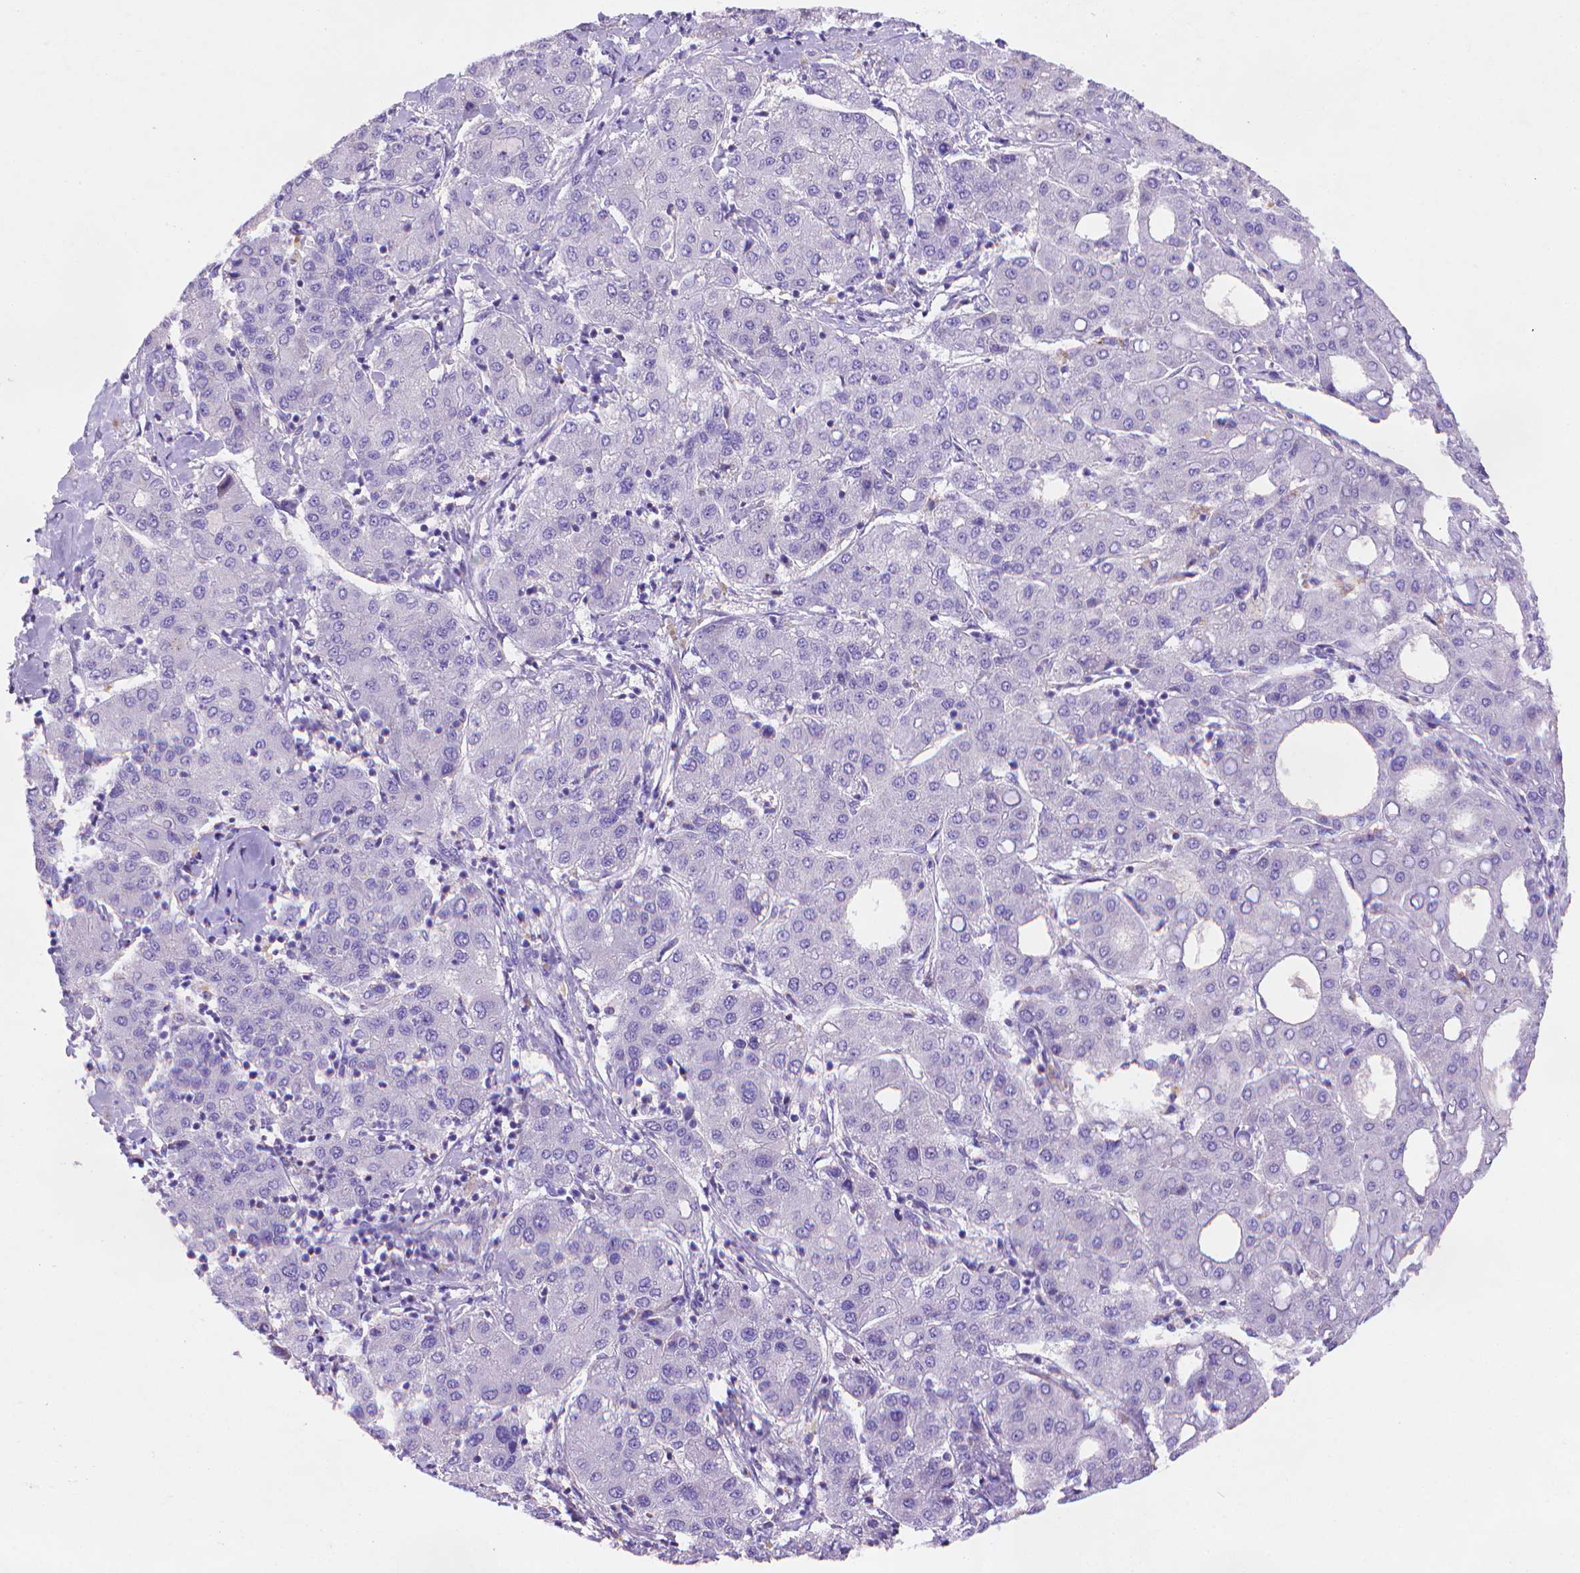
{"staining": {"intensity": "negative", "quantity": "none", "location": "none"}, "tissue": "liver cancer", "cell_type": "Tumor cells", "image_type": "cancer", "snomed": [{"axis": "morphology", "description": "Carcinoma, Hepatocellular, NOS"}, {"axis": "topography", "description": "Liver"}], "caption": "Micrograph shows no protein expression in tumor cells of hepatocellular carcinoma (liver) tissue.", "gene": "FGD2", "patient": {"sex": "male", "age": 65}}